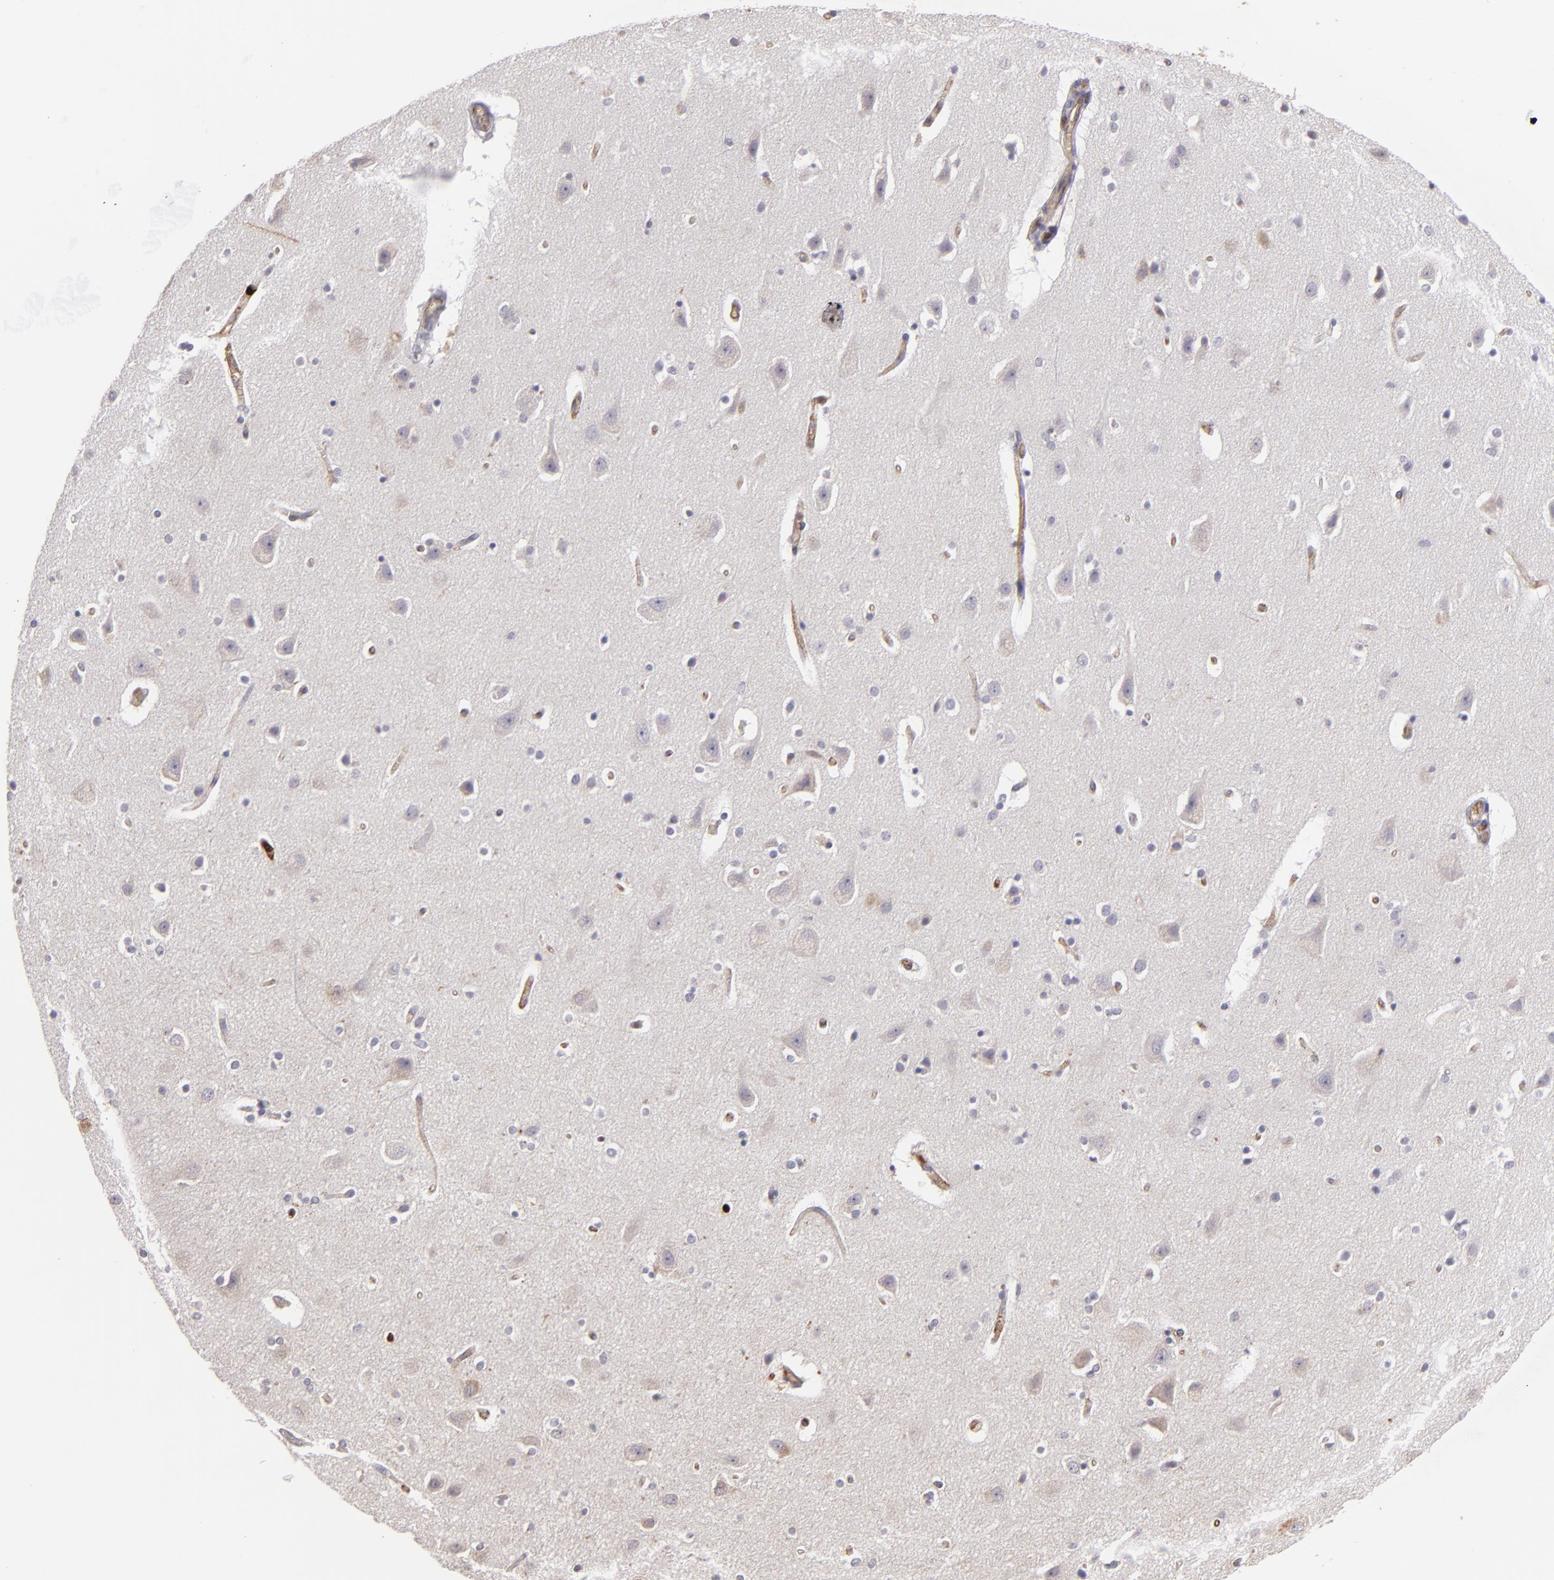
{"staining": {"intensity": "negative", "quantity": "none", "location": "none"}, "tissue": "caudate", "cell_type": "Glial cells", "image_type": "normal", "snomed": [{"axis": "morphology", "description": "Normal tissue, NOS"}, {"axis": "topography", "description": "Lateral ventricle wall"}], "caption": "Immunohistochemistry of benign caudate demonstrates no expression in glial cells. (IHC, brightfield microscopy, high magnification).", "gene": "DYSF", "patient": {"sex": "female", "age": 54}}